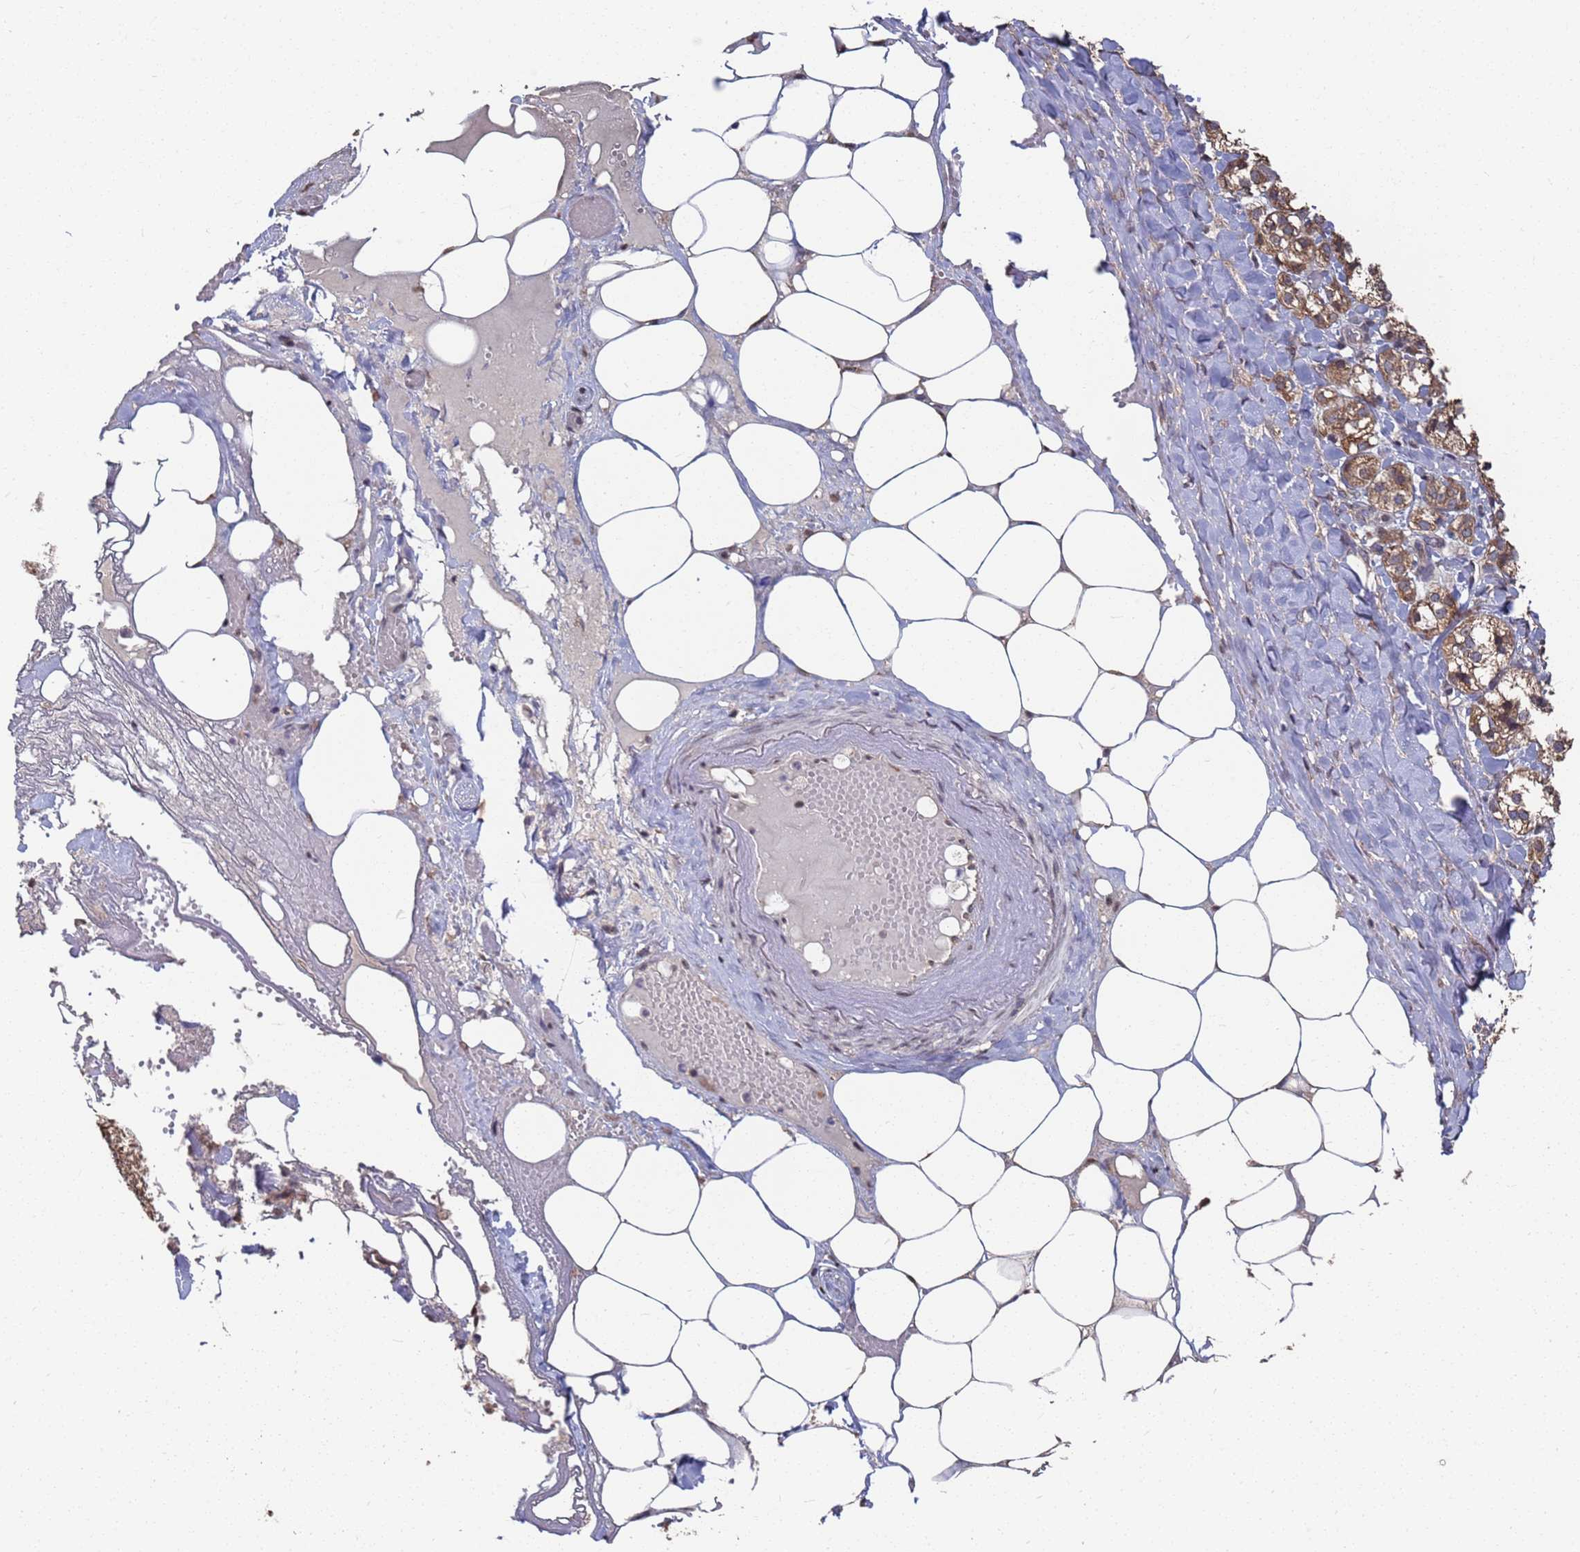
{"staining": {"intensity": "moderate", "quantity": ">75%", "location": "cytoplasmic/membranous"}, "tissue": "adrenal gland", "cell_type": "Glandular cells", "image_type": "normal", "snomed": [{"axis": "morphology", "description": "Normal tissue, NOS"}, {"axis": "topography", "description": "Adrenal gland"}], "caption": "High-power microscopy captured an IHC histopathology image of normal adrenal gland, revealing moderate cytoplasmic/membranous expression in about >75% of glandular cells. (DAB IHC, brown staining for protein, blue staining for nuclei).", "gene": "CFAP119", "patient": {"sex": "female", "age": 61}}